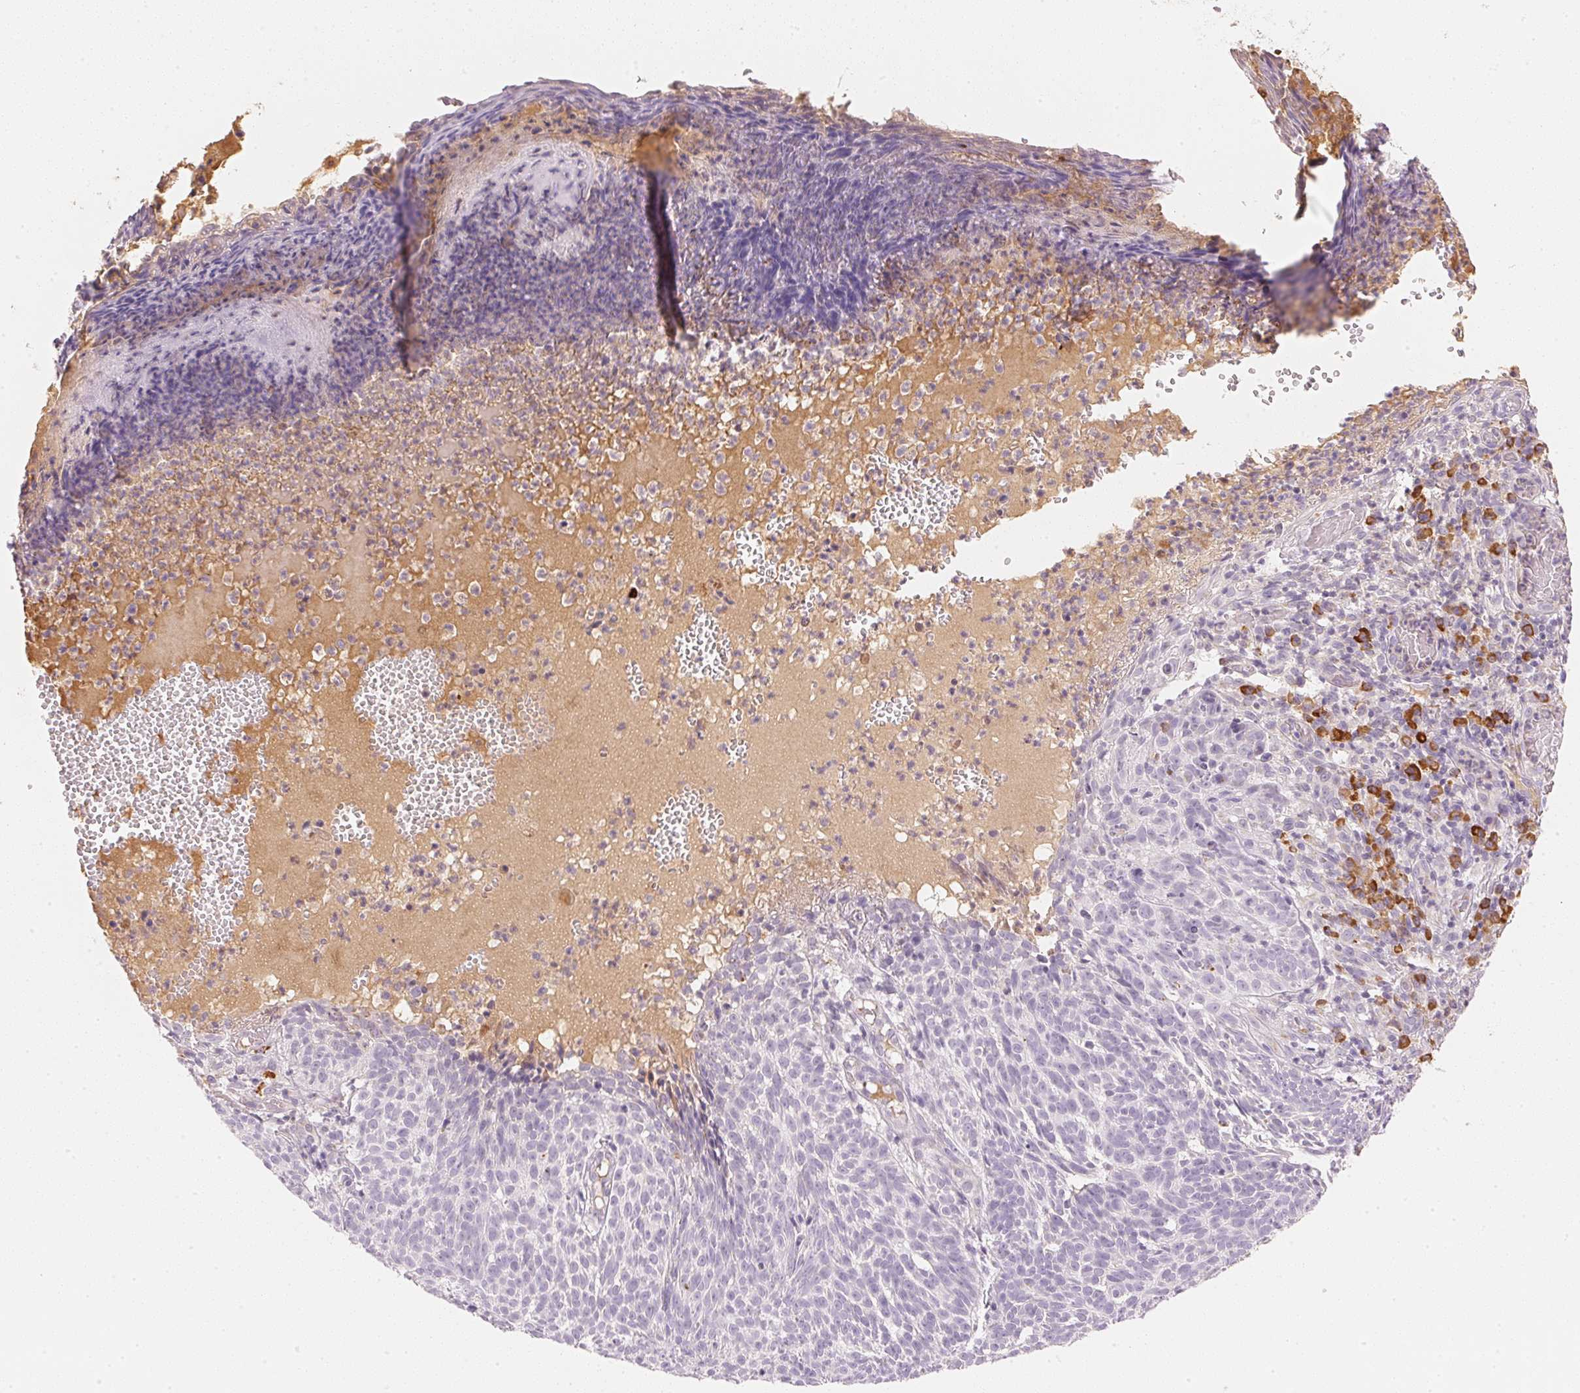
{"staining": {"intensity": "negative", "quantity": "none", "location": "none"}, "tissue": "skin cancer", "cell_type": "Tumor cells", "image_type": "cancer", "snomed": [{"axis": "morphology", "description": "Basal cell carcinoma"}, {"axis": "topography", "description": "Skin"}], "caption": "Skin cancer stained for a protein using immunohistochemistry demonstrates no expression tumor cells.", "gene": "RMDN2", "patient": {"sex": "male", "age": 90}}